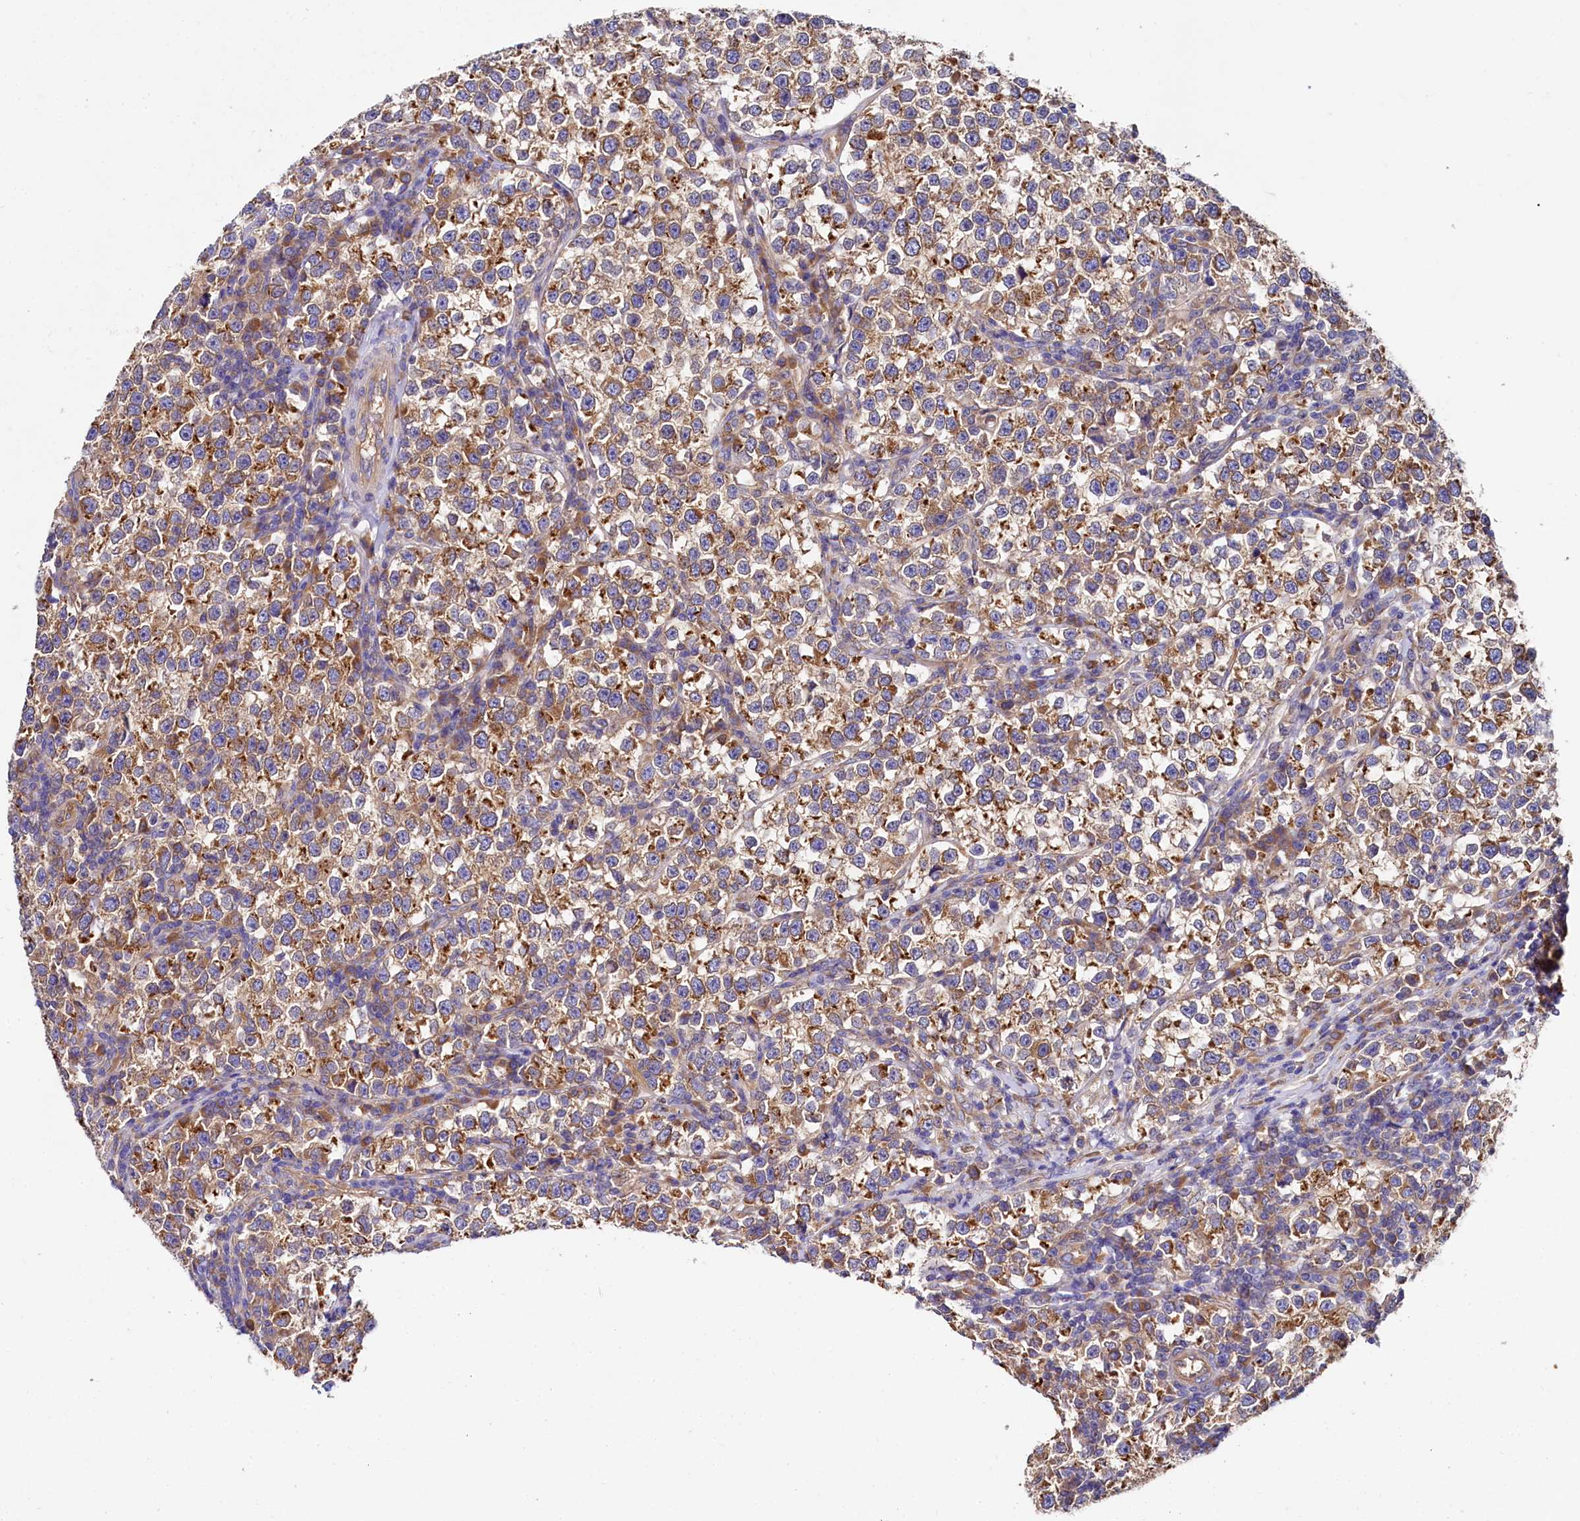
{"staining": {"intensity": "moderate", "quantity": ">75%", "location": "cytoplasmic/membranous"}, "tissue": "testis cancer", "cell_type": "Tumor cells", "image_type": "cancer", "snomed": [{"axis": "morphology", "description": "Normal tissue, NOS"}, {"axis": "morphology", "description": "Seminoma, NOS"}, {"axis": "topography", "description": "Testis"}], "caption": "This histopathology image demonstrates testis seminoma stained with immunohistochemistry (IHC) to label a protein in brown. The cytoplasmic/membranous of tumor cells show moderate positivity for the protein. Nuclei are counter-stained blue.", "gene": "QARS1", "patient": {"sex": "male", "age": 43}}